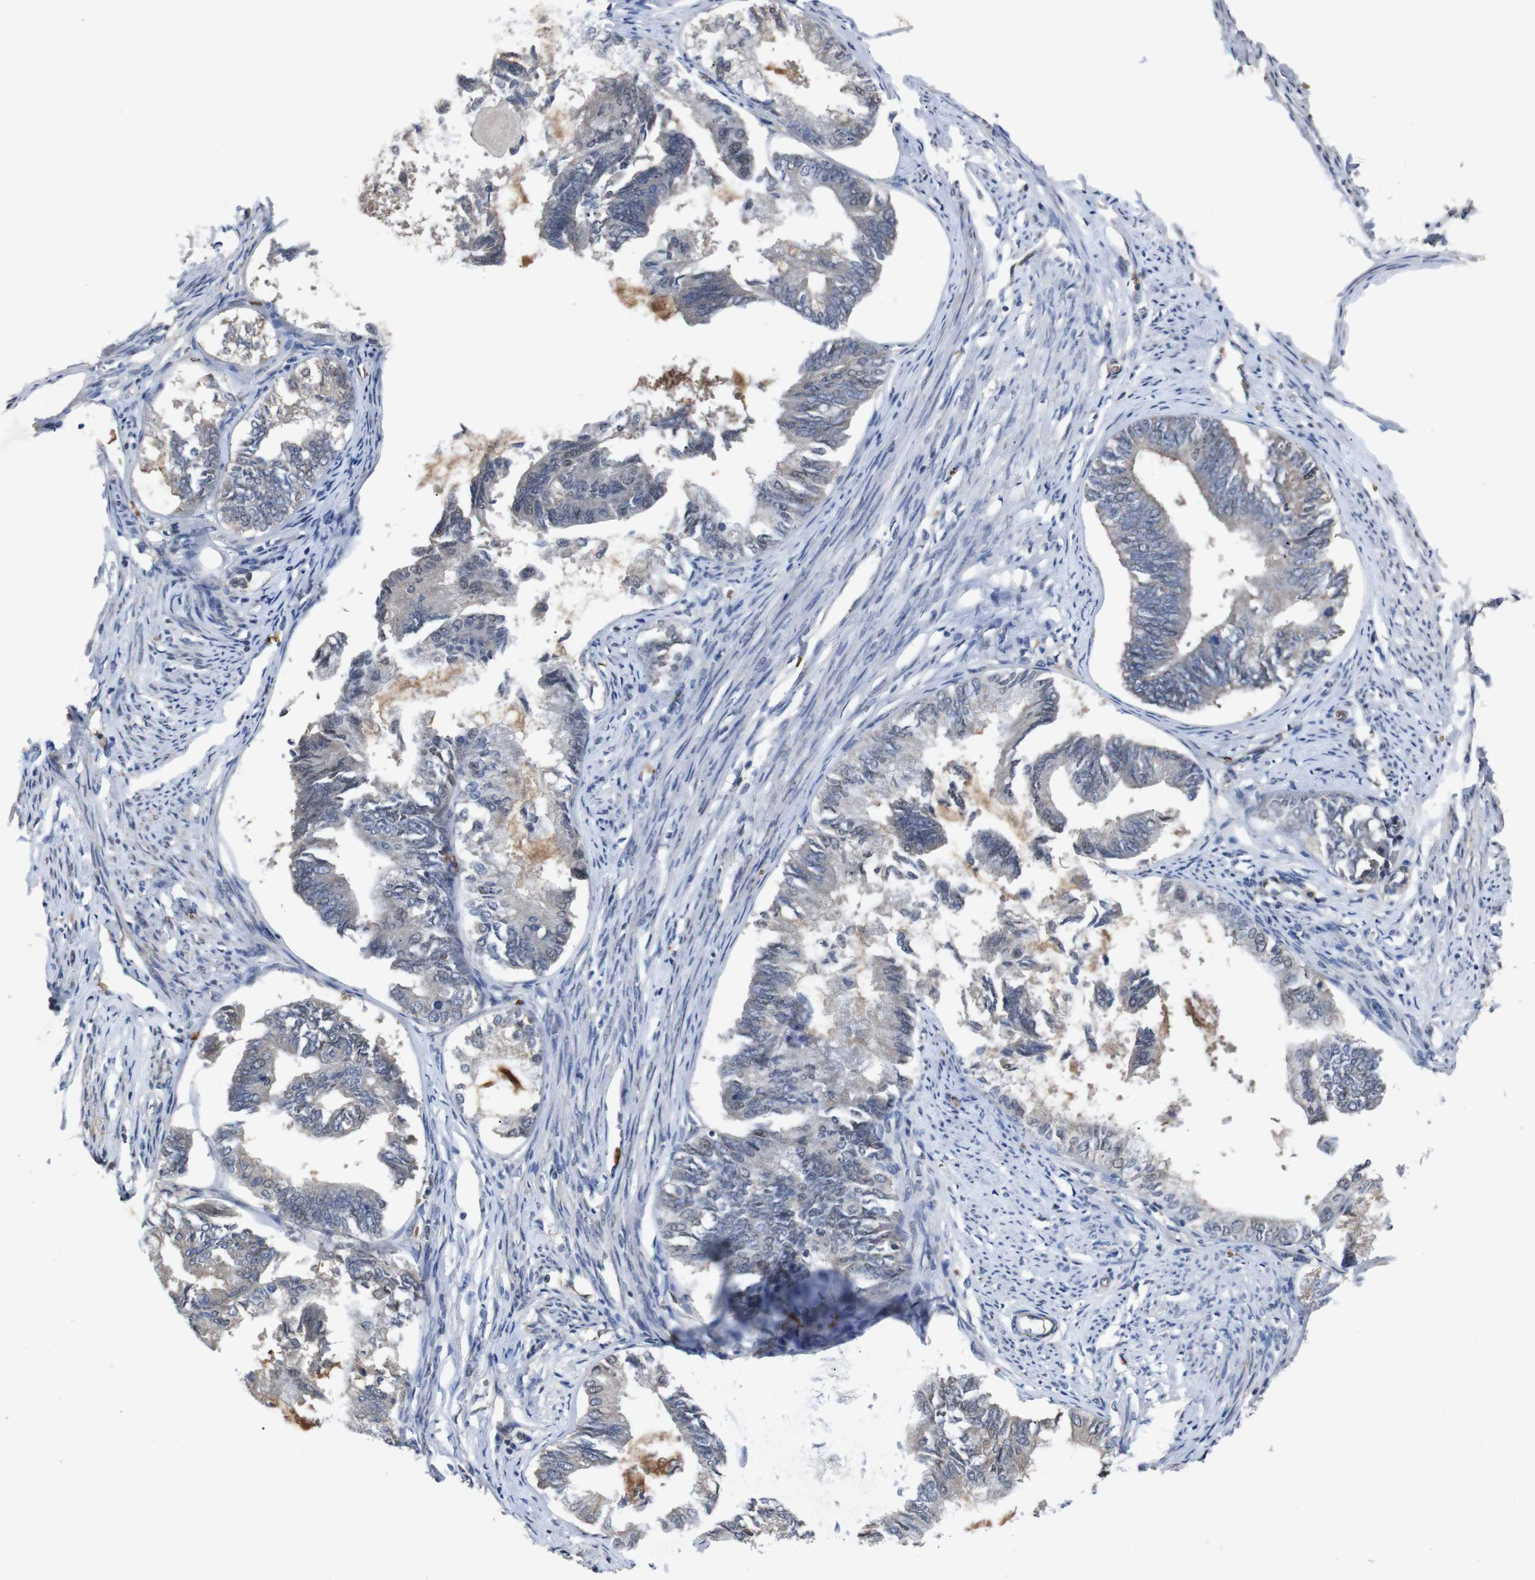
{"staining": {"intensity": "negative", "quantity": "none", "location": "none"}, "tissue": "endometrial cancer", "cell_type": "Tumor cells", "image_type": "cancer", "snomed": [{"axis": "morphology", "description": "Adenocarcinoma, NOS"}, {"axis": "topography", "description": "Endometrium"}], "caption": "This is an IHC micrograph of human endometrial adenocarcinoma. There is no expression in tumor cells.", "gene": "SPTB", "patient": {"sex": "female", "age": 86}}